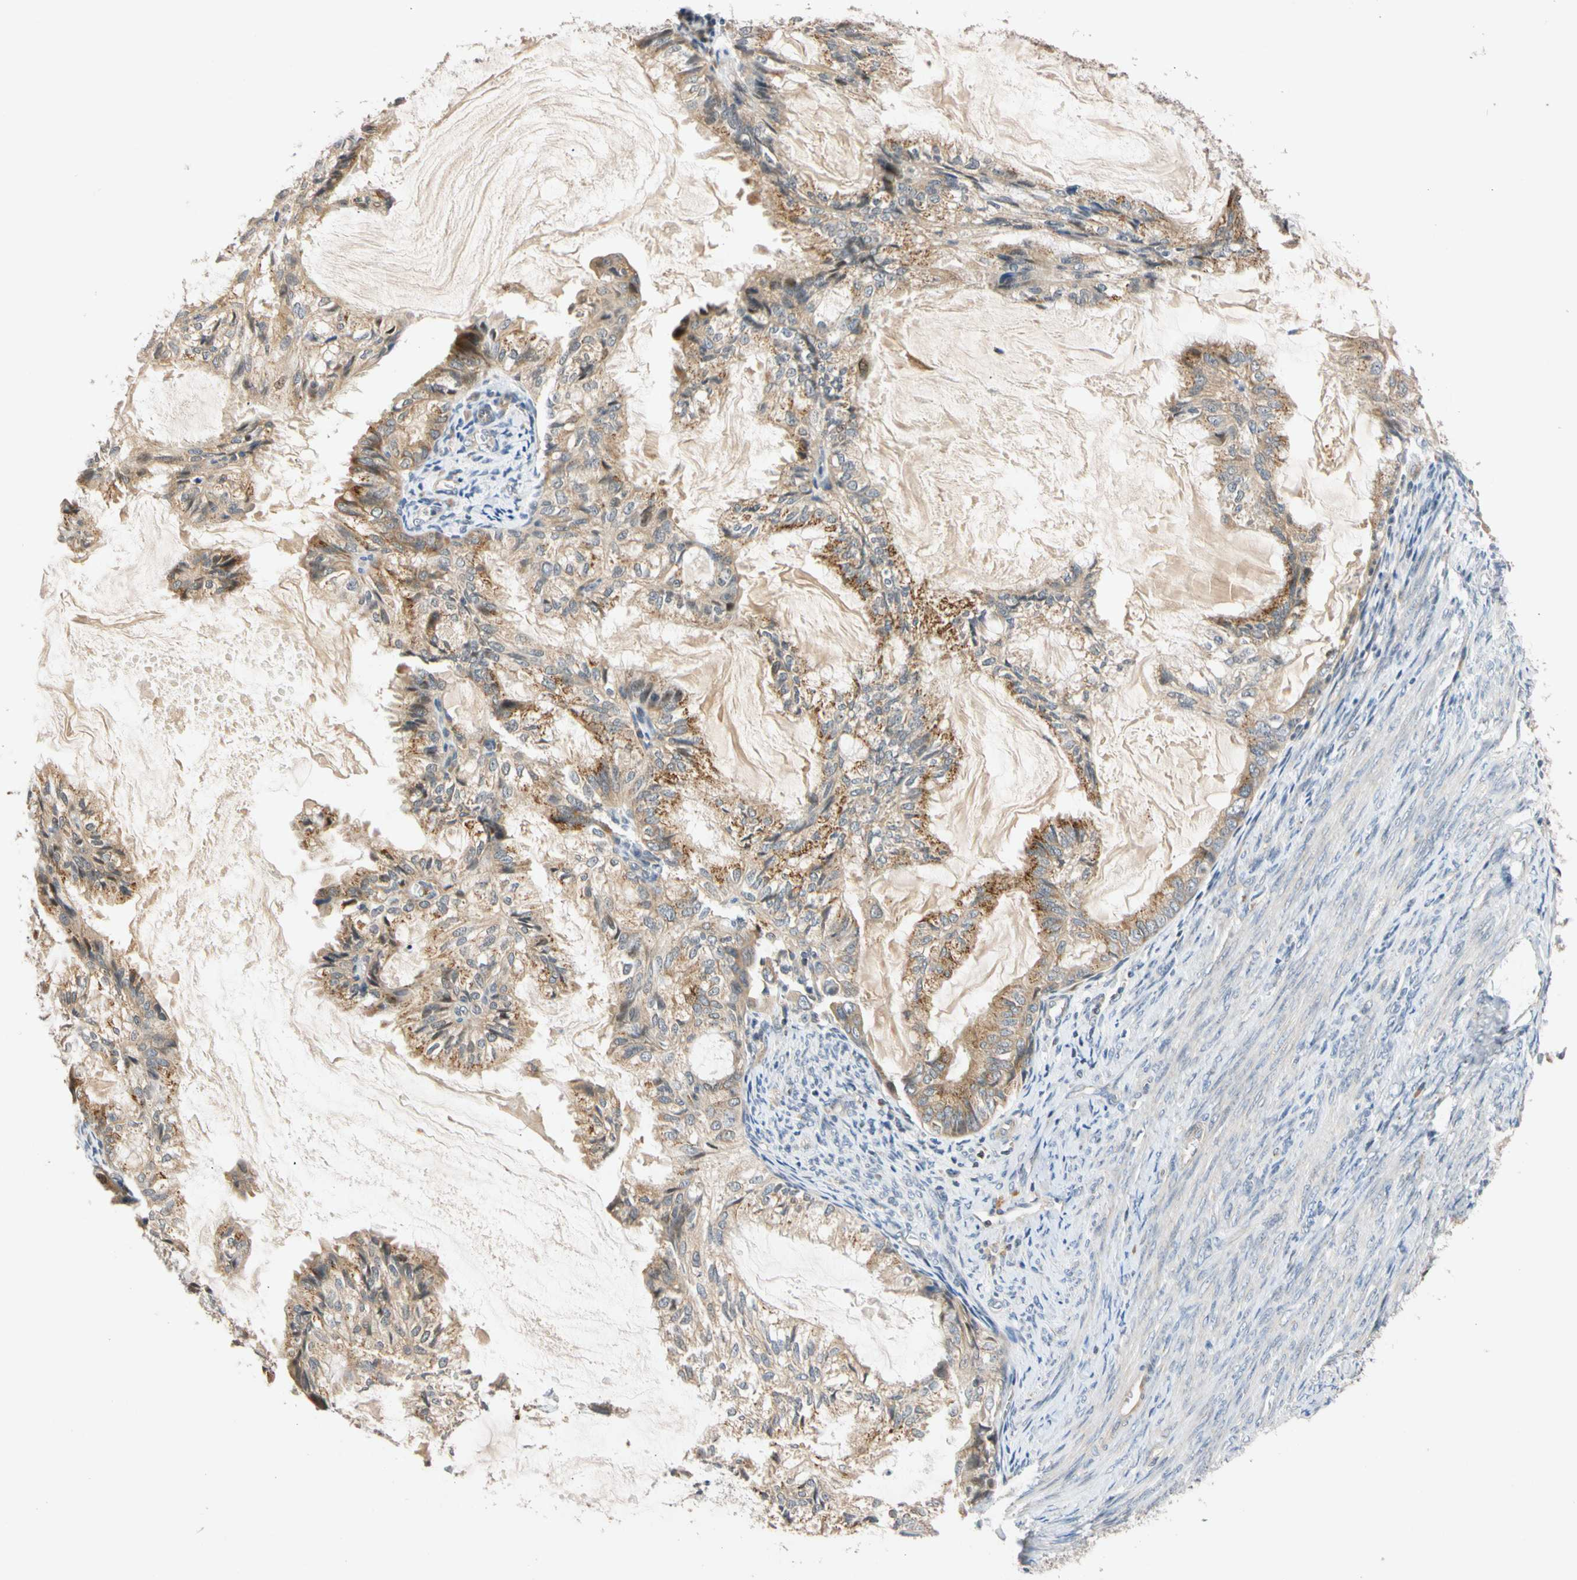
{"staining": {"intensity": "strong", "quantity": "25%-75%", "location": "cytoplasmic/membranous"}, "tissue": "cervical cancer", "cell_type": "Tumor cells", "image_type": "cancer", "snomed": [{"axis": "morphology", "description": "Normal tissue, NOS"}, {"axis": "morphology", "description": "Adenocarcinoma, NOS"}, {"axis": "topography", "description": "Cervix"}, {"axis": "topography", "description": "Endometrium"}], "caption": "IHC histopathology image of neoplastic tissue: human cervical adenocarcinoma stained using immunohistochemistry exhibits high levels of strong protein expression localized specifically in the cytoplasmic/membranous of tumor cells, appearing as a cytoplasmic/membranous brown color.", "gene": "CNST", "patient": {"sex": "female", "age": 86}}